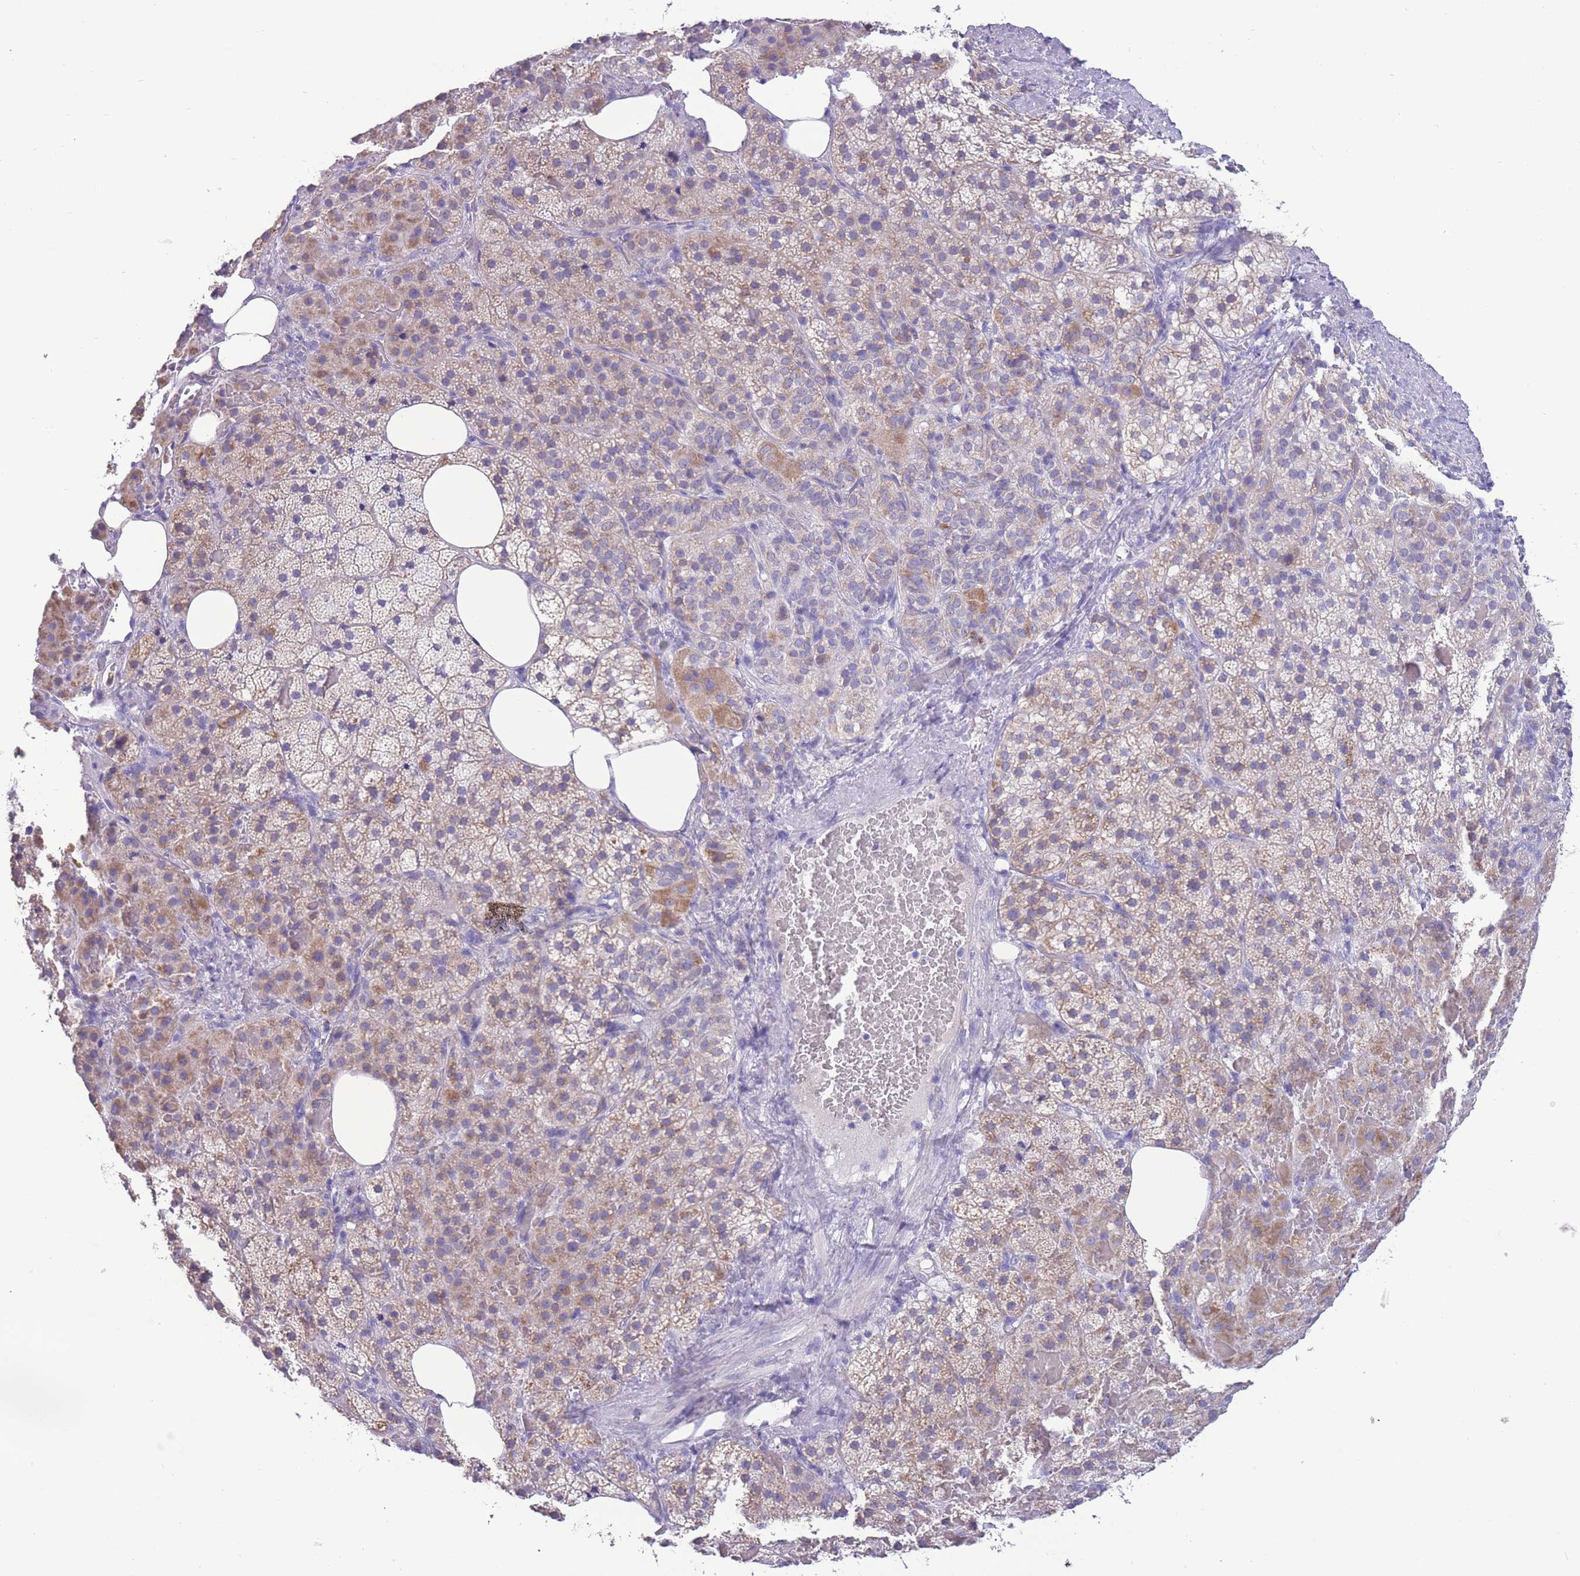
{"staining": {"intensity": "moderate", "quantity": "25%-75%", "location": "cytoplasmic/membranous"}, "tissue": "adrenal gland", "cell_type": "Glandular cells", "image_type": "normal", "snomed": [{"axis": "morphology", "description": "Normal tissue, NOS"}, {"axis": "topography", "description": "Adrenal gland"}], "caption": "A photomicrograph of adrenal gland stained for a protein exhibits moderate cytoplasmic/membranous brown staining in glandular cells. The staining was performed using DAB (3,3'-diaminobenzidine), with brown indicating positive protein expression. Nuclei are stained blue with hematoxylin.", "gene": "INTS2", "patient": {"sex": "female", "age": 59}}